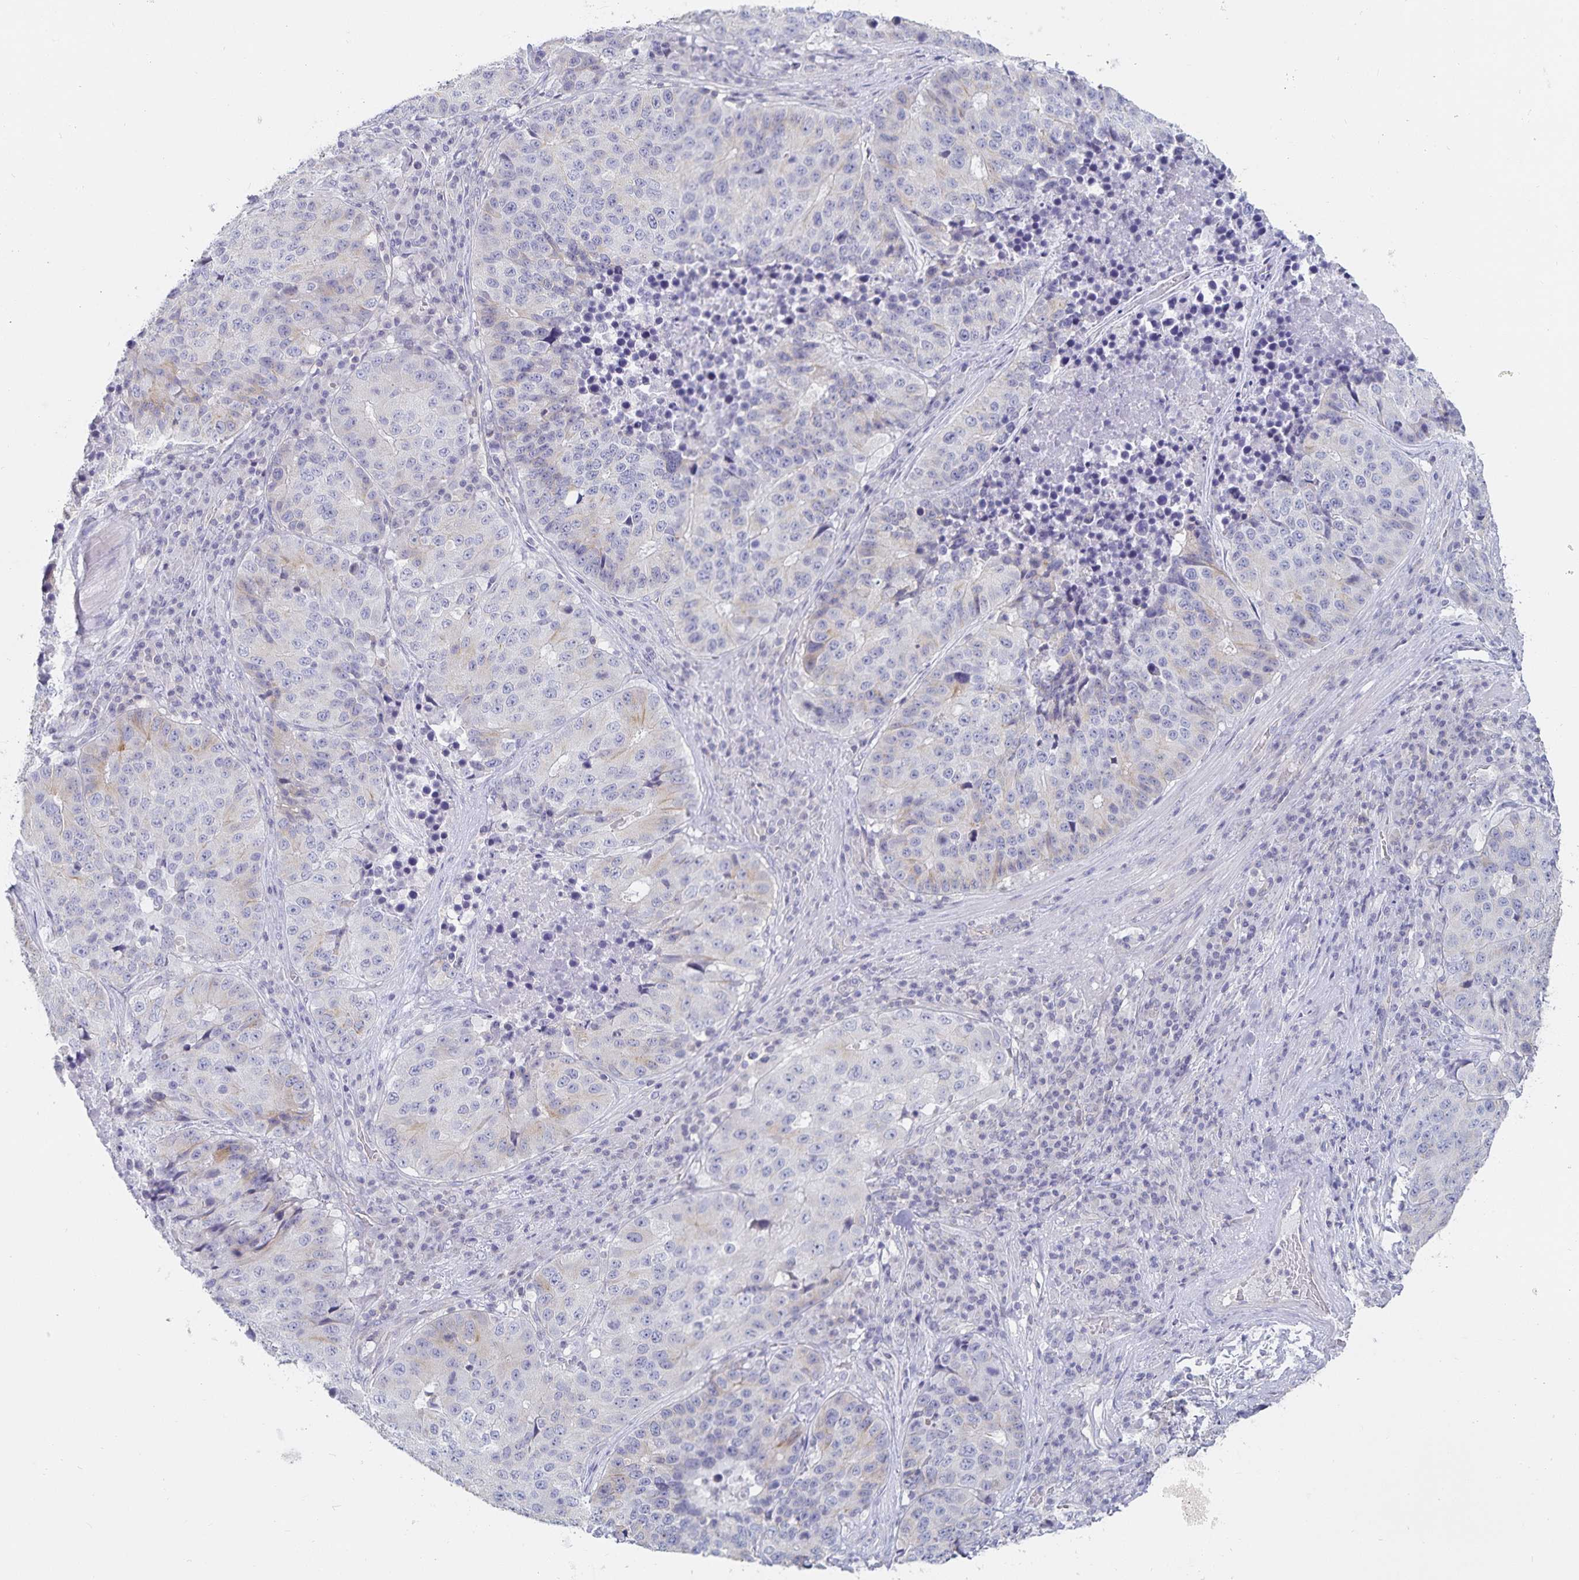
{"staining": {"intensity": "negative", "quantity": "none", "location": "none"}, "tissue": "stomach cancer", "cell_type": "Tumor cells", "image_type": "cancer", "snomed": [{"axis": "morphology", "description": "Adenocarcinoma, NOS"}, {"axis": "topography", "description": "Stomach"}], "caption": "DAB (3,3'-diaminobenzidine) immunohistochemical staining of human stomach cancer (adenocarcinoma) shows no significant expression in tumor cells.", "gene": "SFTPA1", "patient": {"sex": "male", "age": 71}}